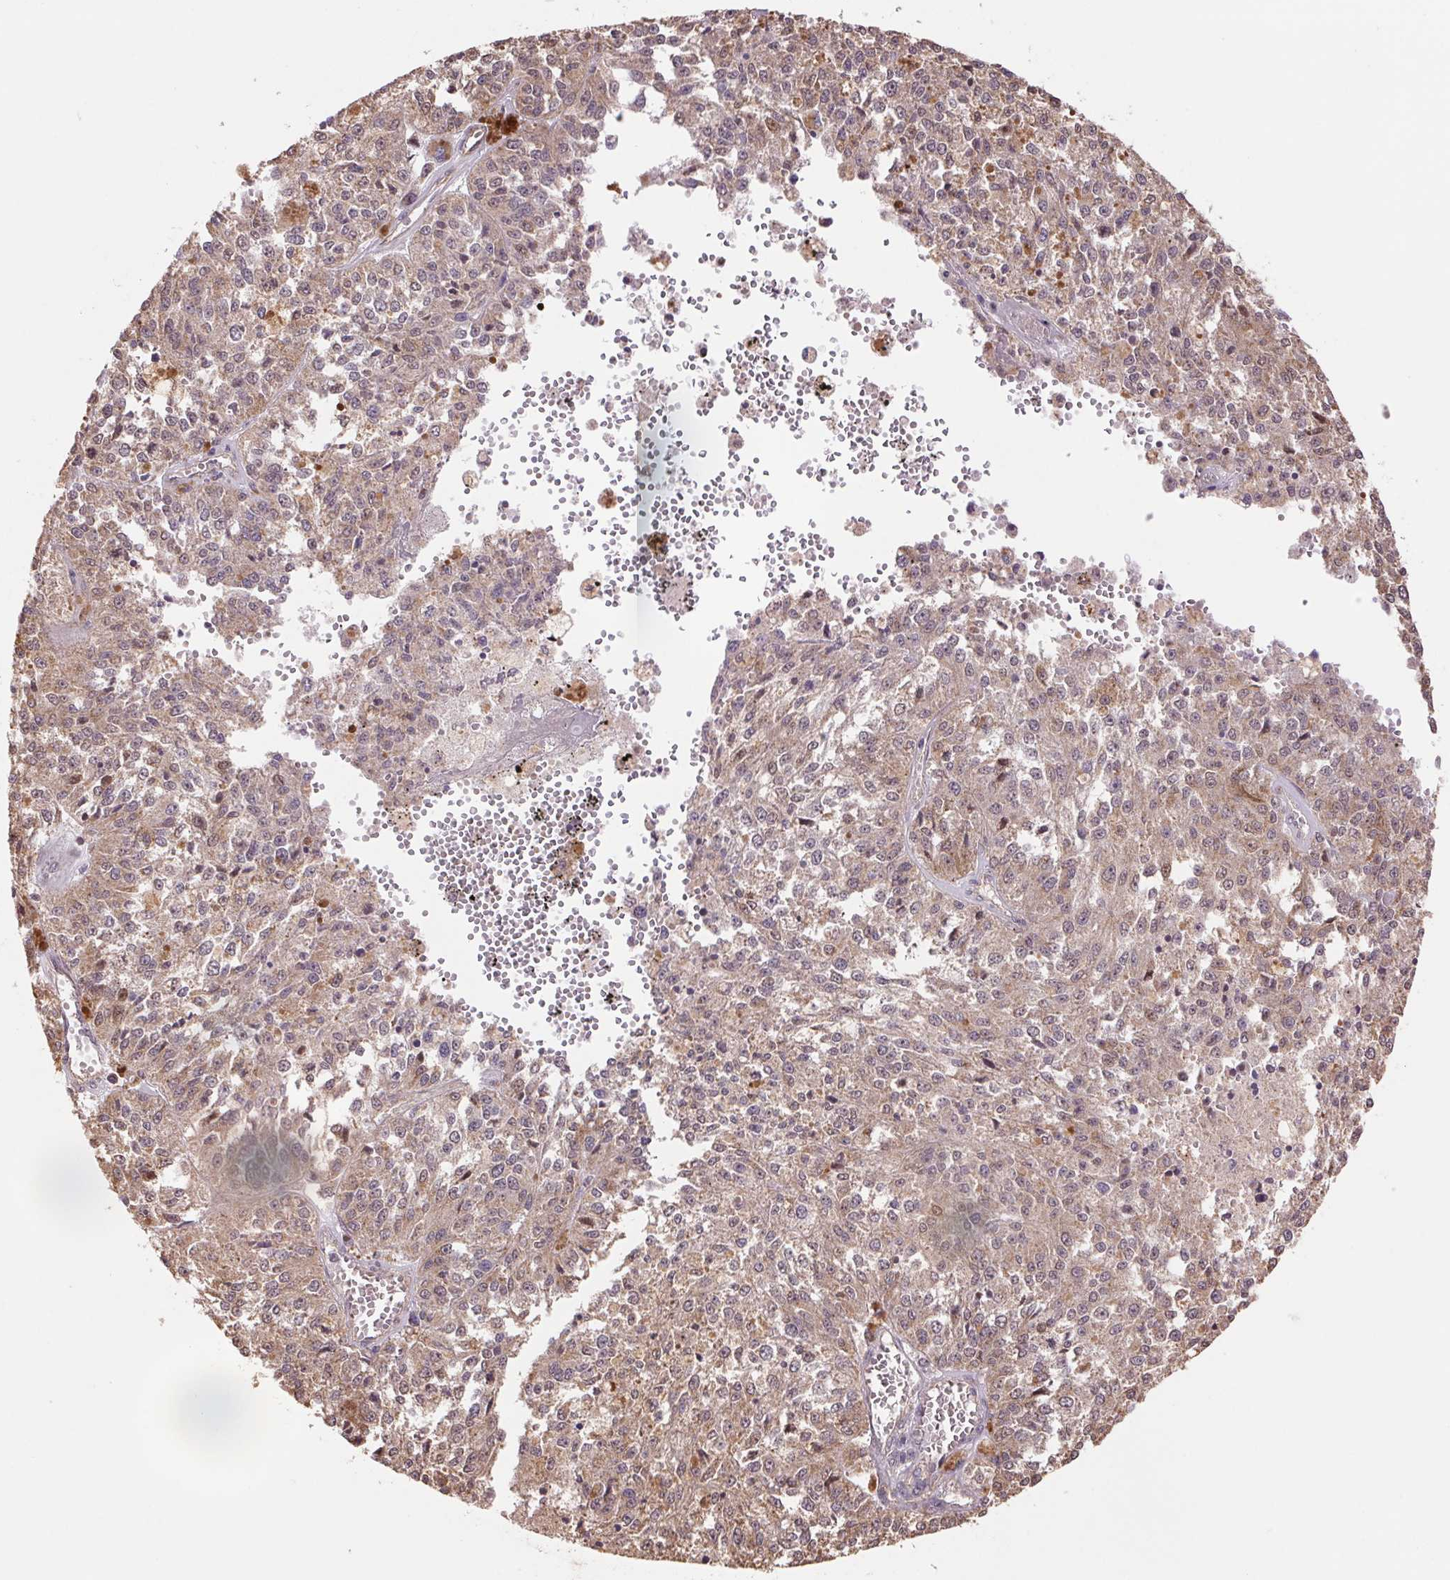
{"staining": {"intensity": "weak", "quantity": "25%-75%", "location": "cytoplasmic/membranous"}, "tissue": "melanoma", "cell_type": "Tumor cells", "image_type": "cancer", "snomed": [{"axis": "morphology", "description": "Malignant melanoma, Metastatic site"}, {"axis": "topography", "description": "Lymph node"}], "caption": "Human melanoma stained for a protein (brown) shows weak cytoplasmic/membranous positive staining in approximately 25%-75% of tumor cells.", "gene": "PDHA1", "patient": {"sex": "female", "age": 64}}